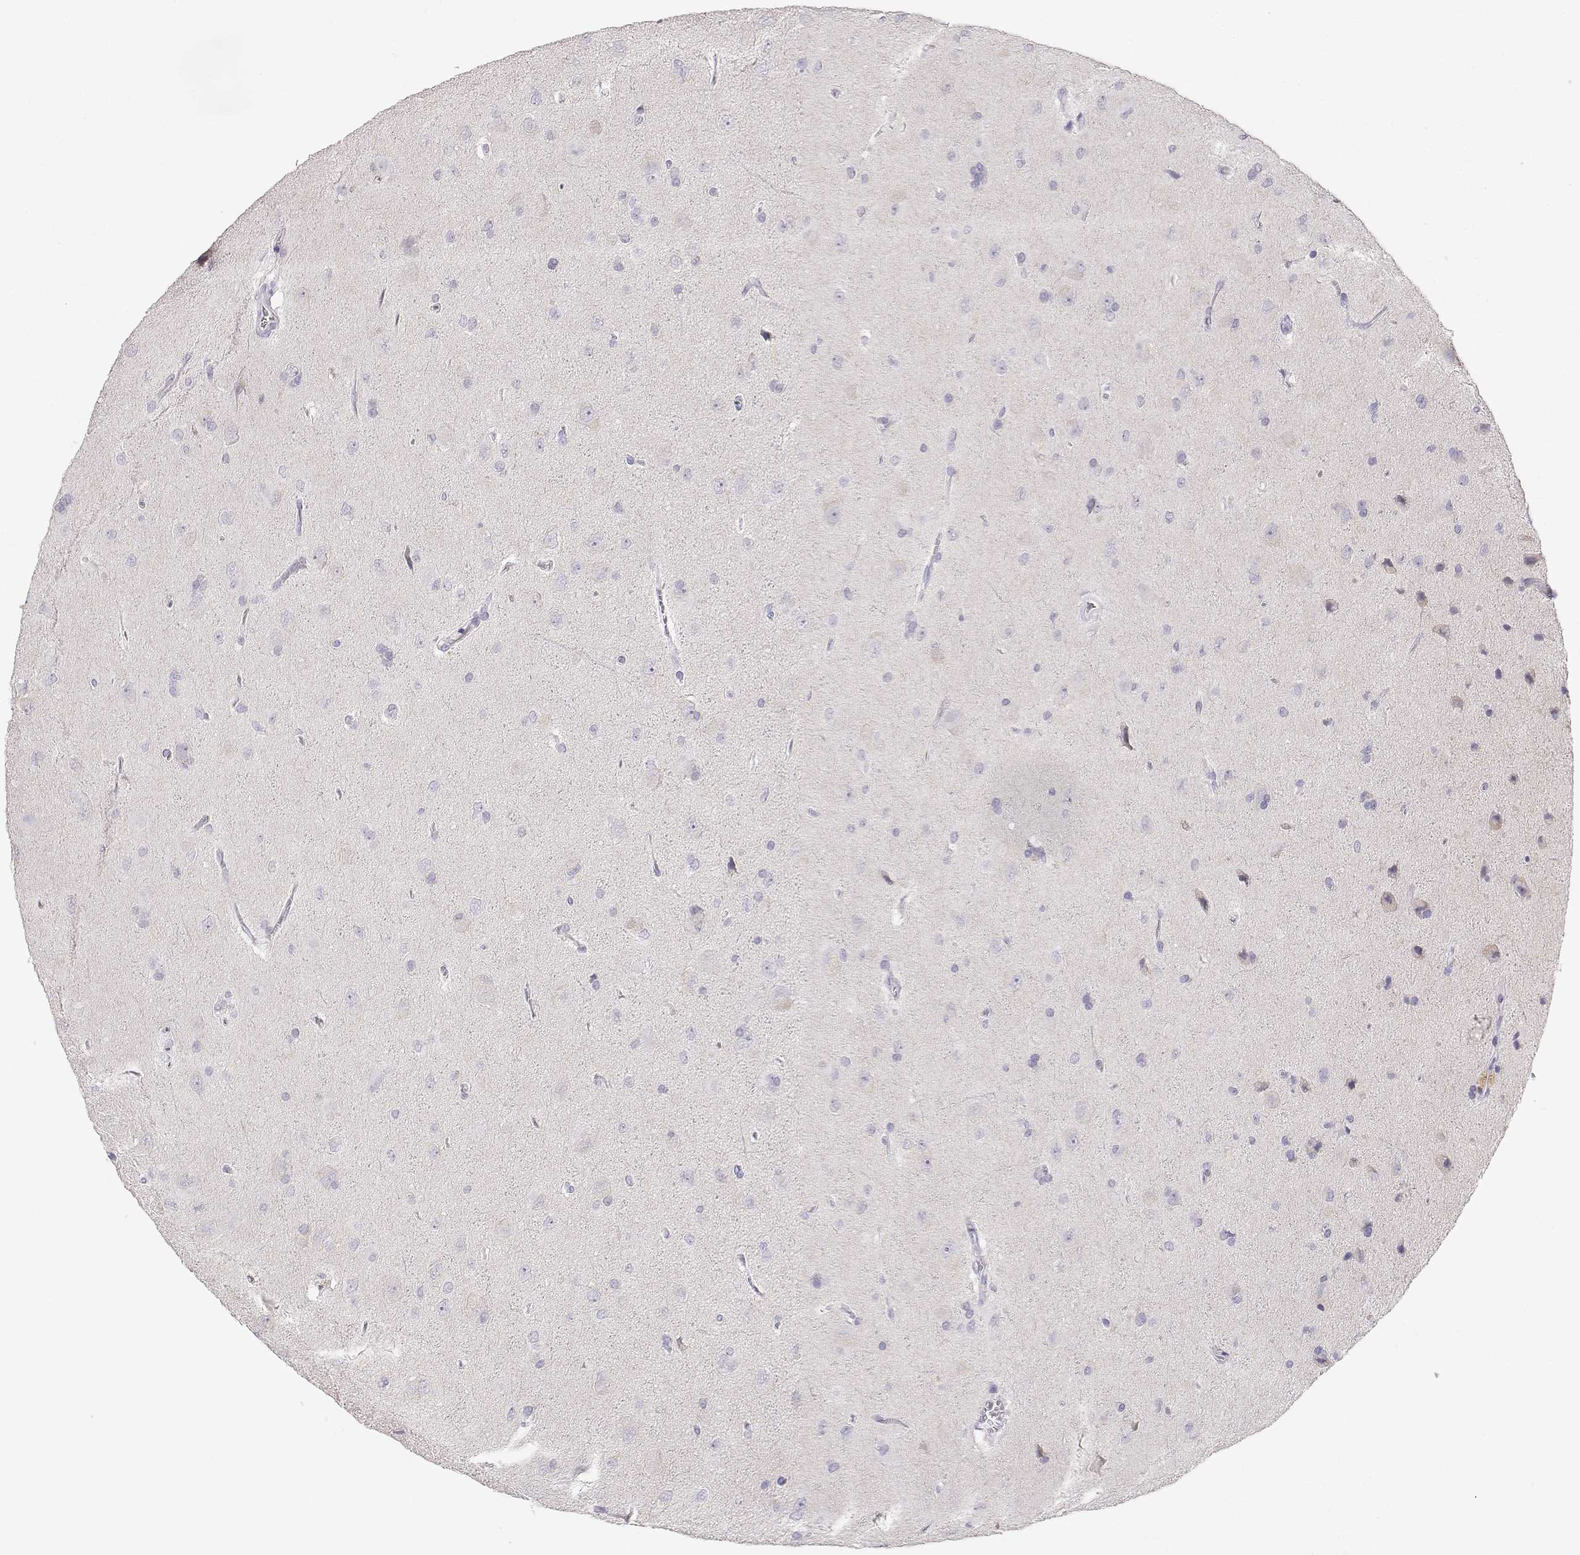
{"staining": {"intensity": "negative", "quantity": "none", "location": "none"}, "tissue": "glioma", "cell_type": "Tumor cells", "image_type": "cancer", "snomed": [{"axis": "morphology", "description": "Glioma, malignant, Low grade"}, {"axis": "topography", "description": "Brain"}], "caption": "Immunohistochemistry of glioma reveals no expression in tumor cells. (DAB (3,3'-diaminobenzidine) IHC visualized using brightfield microscopy, high magnification).", "gene": "CDHR1", "patient": {"sex": "male", "age": 58}}